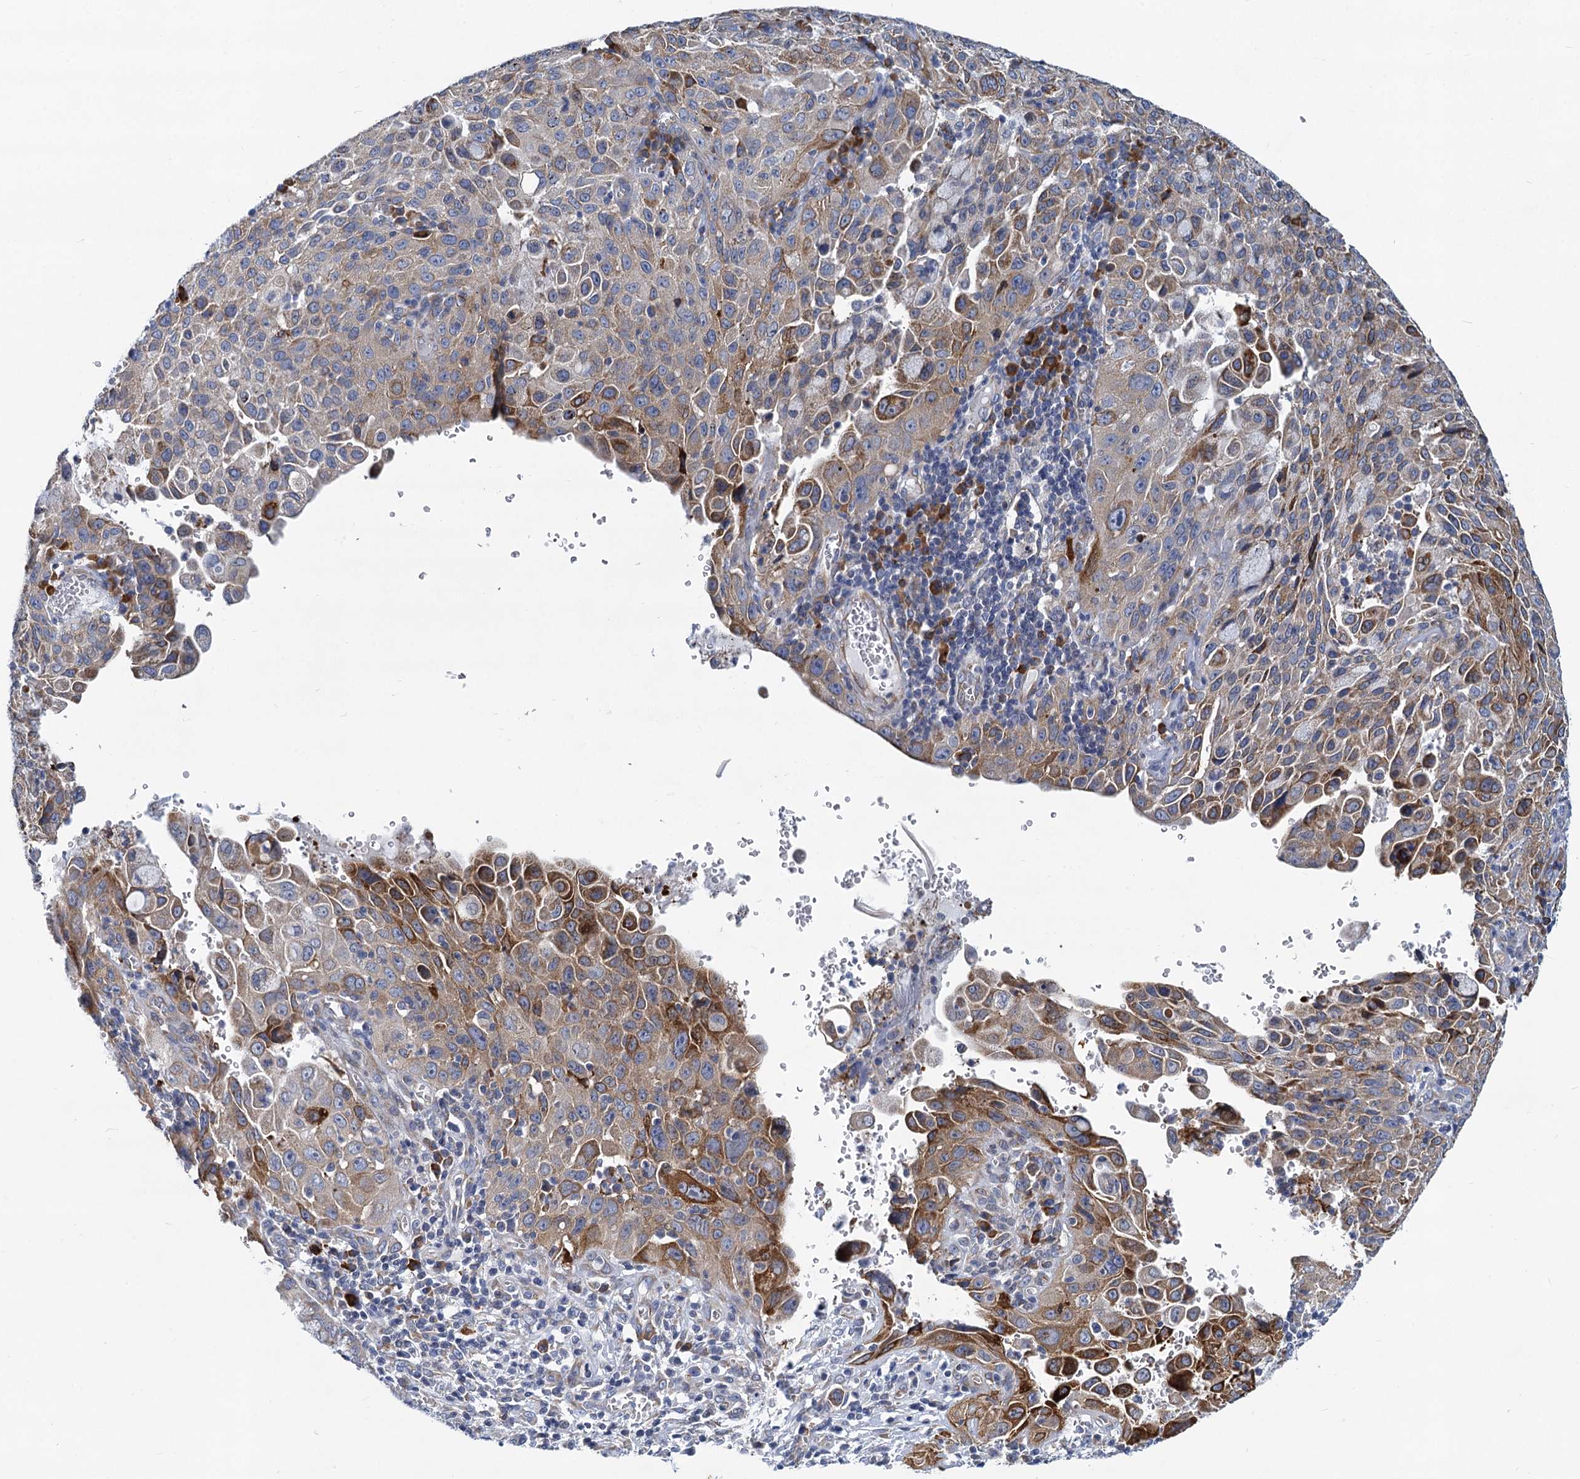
{"staining": {"intensity": "moderate", "quantity": "<25%", "location": "cytoplasmic/membranous"}, "tissue": "cervical cancer", "cell_type": "Tumor cells", "image_type": "cancer", "snomed": [{"axis": "morphology", "description": "Squamous cell carcinoma, NOS"}, {"axis": "topography", "description": "Cervix"}], "caption": "The histopathology image displays staining of cervical squamous cell carcinoma, revealing moderate cytoplasmic/membranous protein expression (brown color) within tumor cells. (IHC, brightfield microscopy, high magnification).", "gene": "PRSS35", "patient": {"sex": "female", "age": 42}}